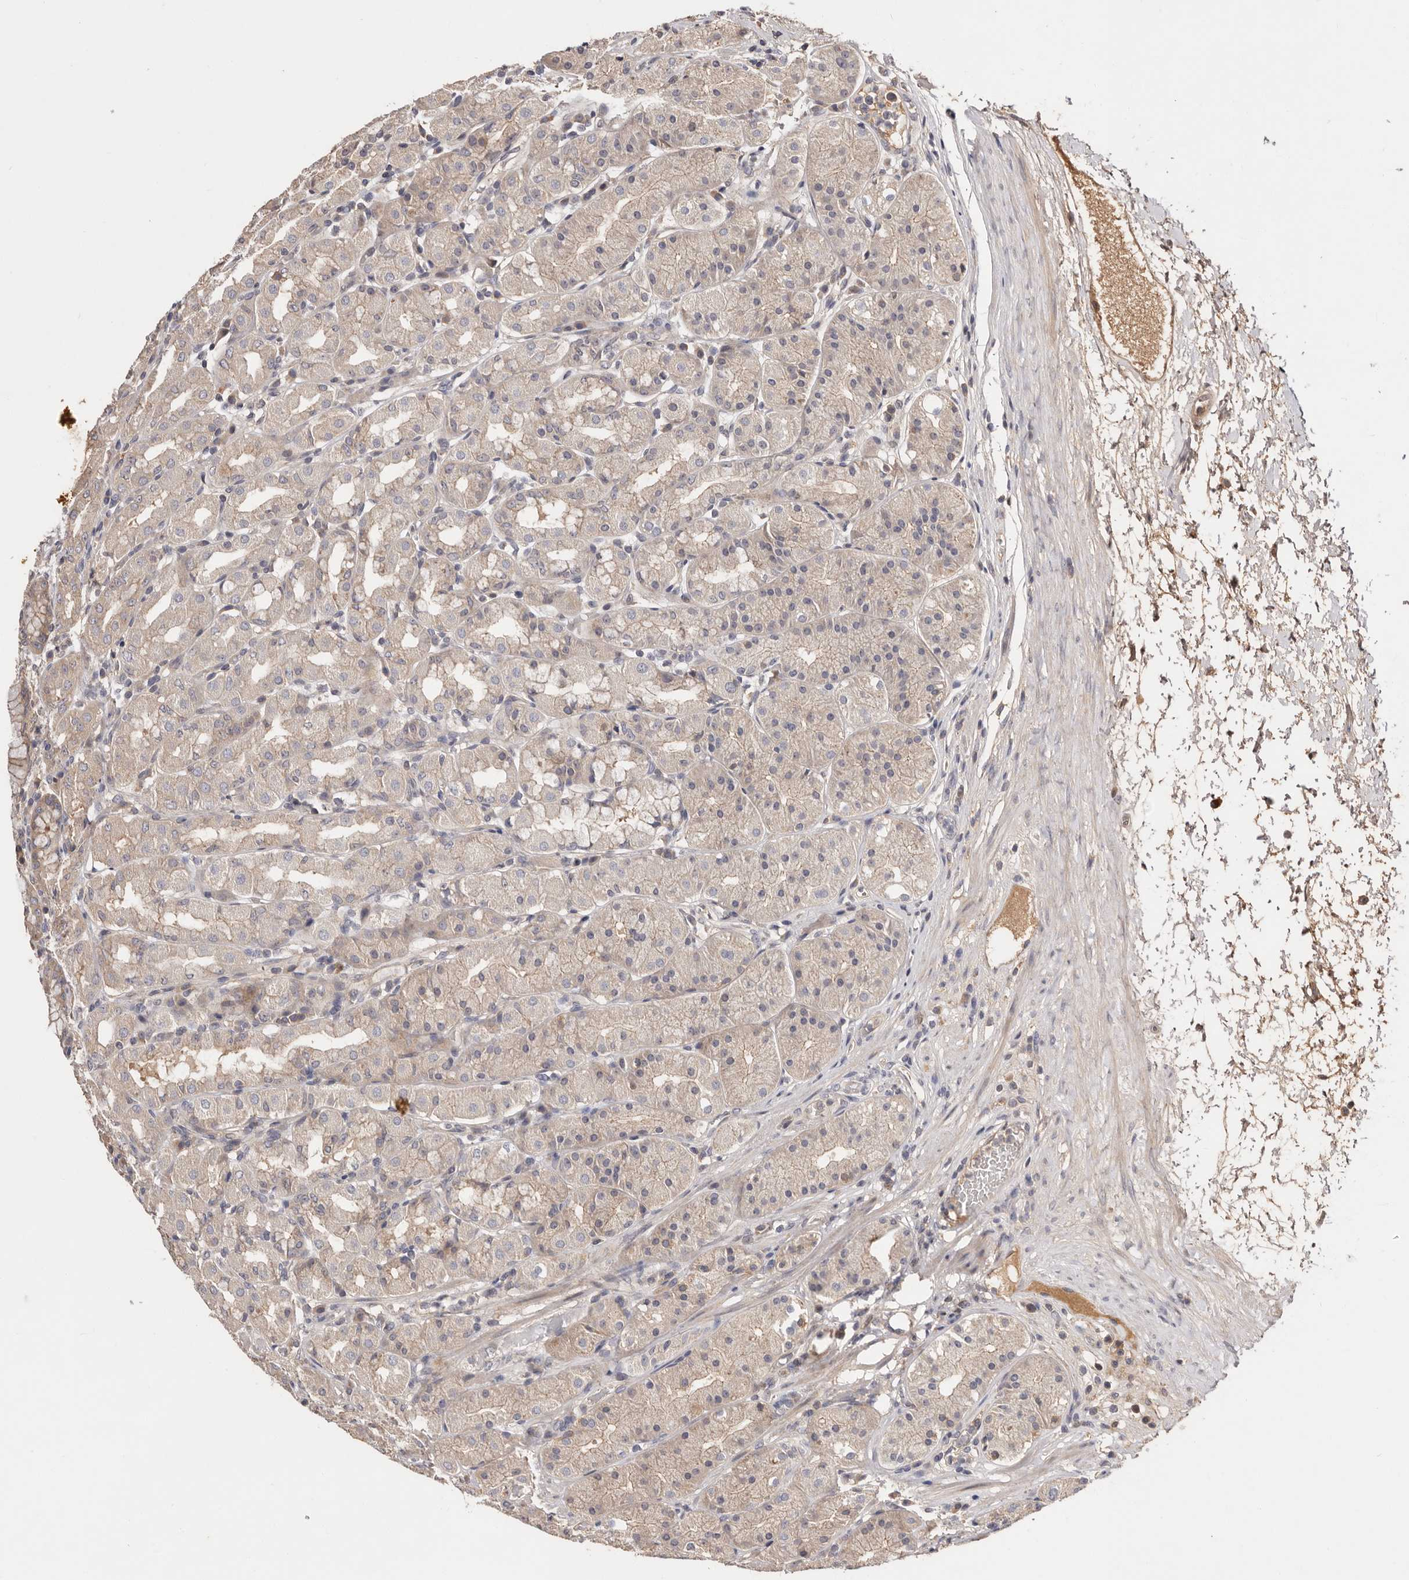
{"staining": {"intensity": "weak", "quantity": "25%-75%", "location": "cytoplasmic/membranous"}, "tissue": "stomach", "cell_type": "Glandular cells", "image_type": "normal", "snomed": [{"axis": "morphology", "description": "Normal tissue, NOS"}, {"axis": "topography", "description": "Stomach"}, {"axis": "topography", "description": "Stomach, lower"}], "caption": "Protein expression by immunohistochemistry displays weak cytoplasmic/membranous positivity in approximately 25%-75% of glandular cells in normal stomach.", "gene": "DOP1A", "patient": {"sex": "female", "age": 56}}